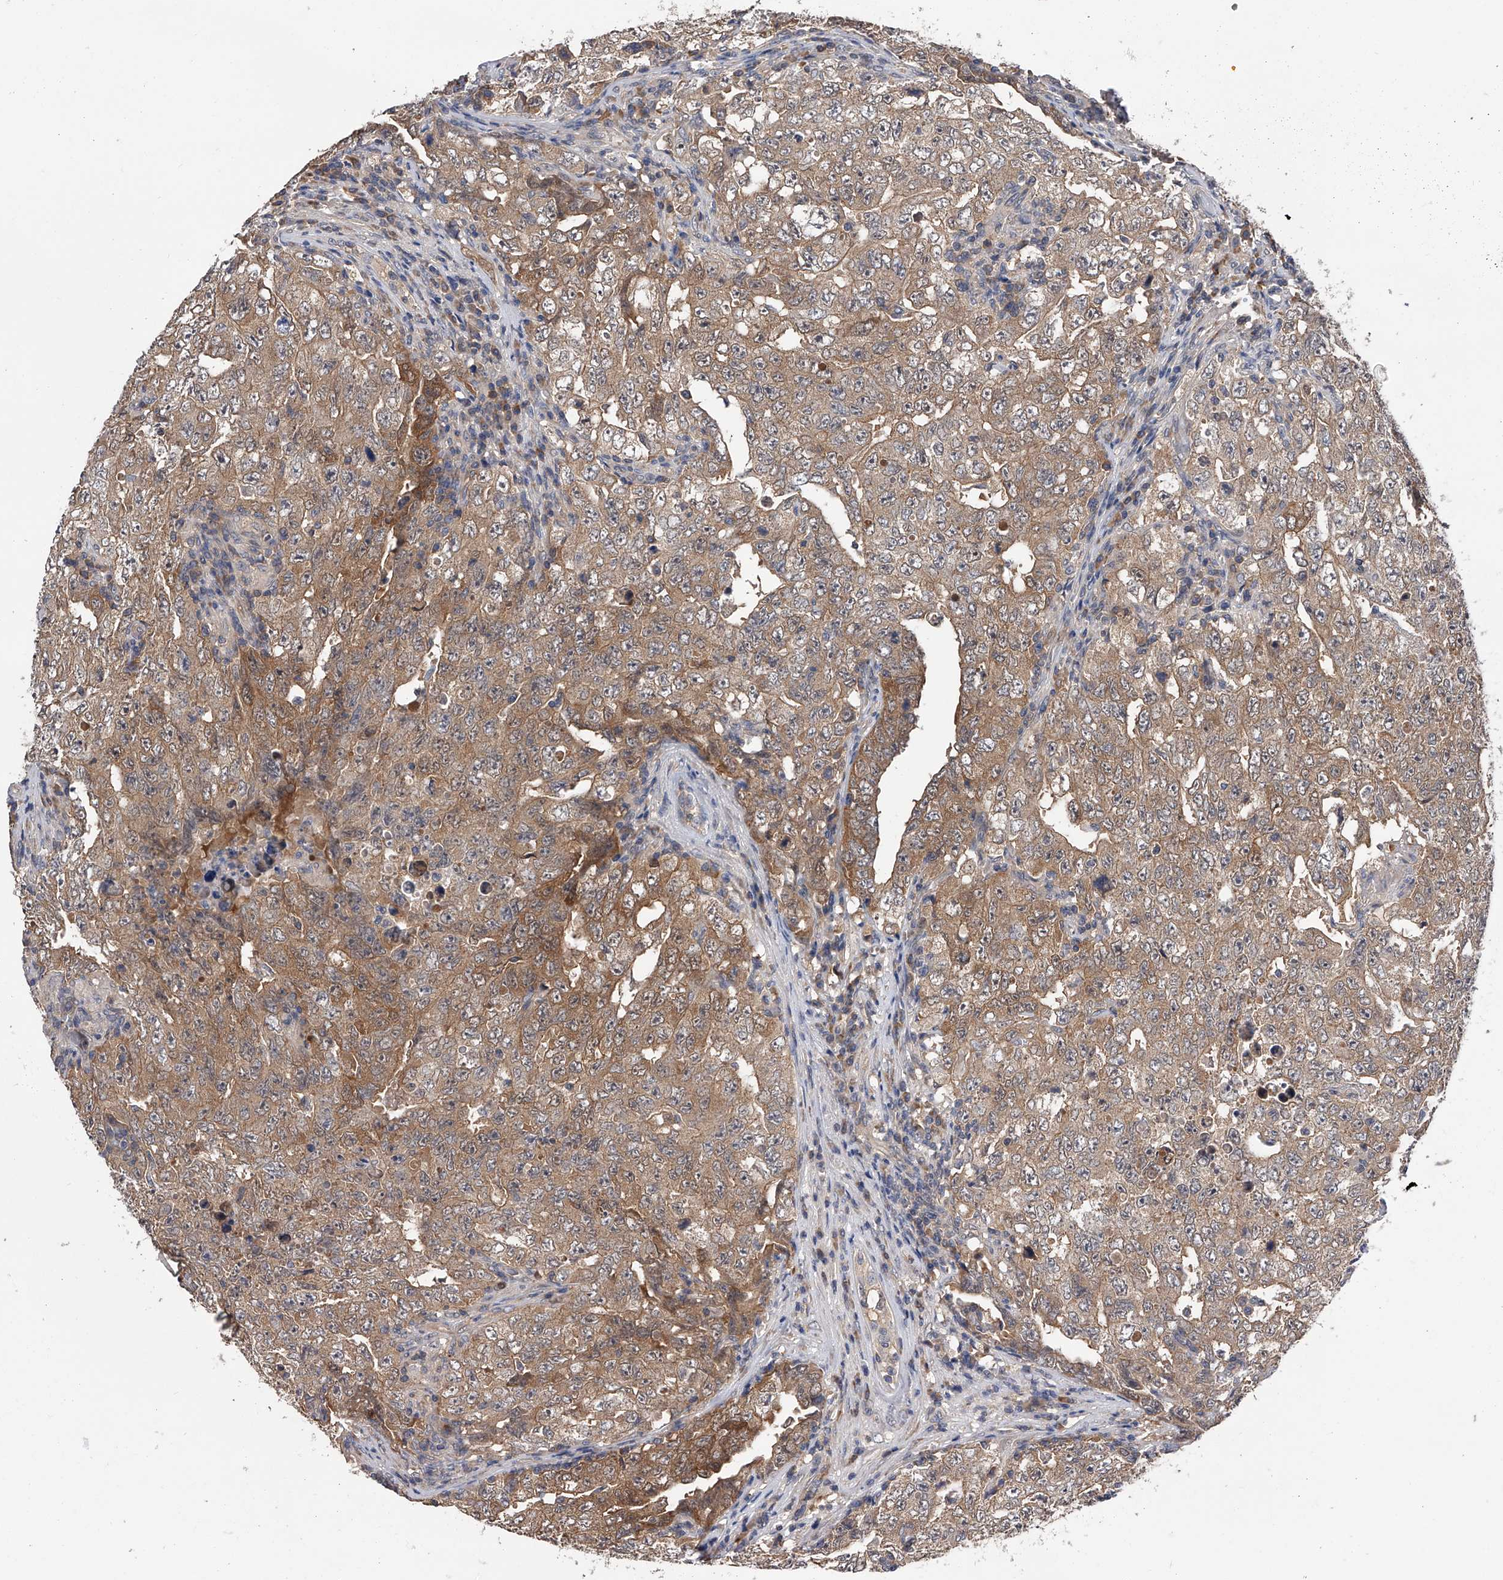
{"staining": {"intensity": "weak", "quantity": ">75%", "location": "cytoplasmic/membranous"}, "tissue": "testis cancer", "cell_type": "Tumor cells", "image_type": "cancer", "snomed": [{"axis": "morphology", "description": "Carcinoma, Embryonal, NOS"}, {"axis": "topography", "description": "Testis"}], "caption": "IHC of testis embryonal carcinoma demonstrates low levels of weak cytoplasmic/membranous positivity in approximately >75% of tumor cells.", "gene": "CFAP298", "patient": {"sex": "male", "age": 26}}